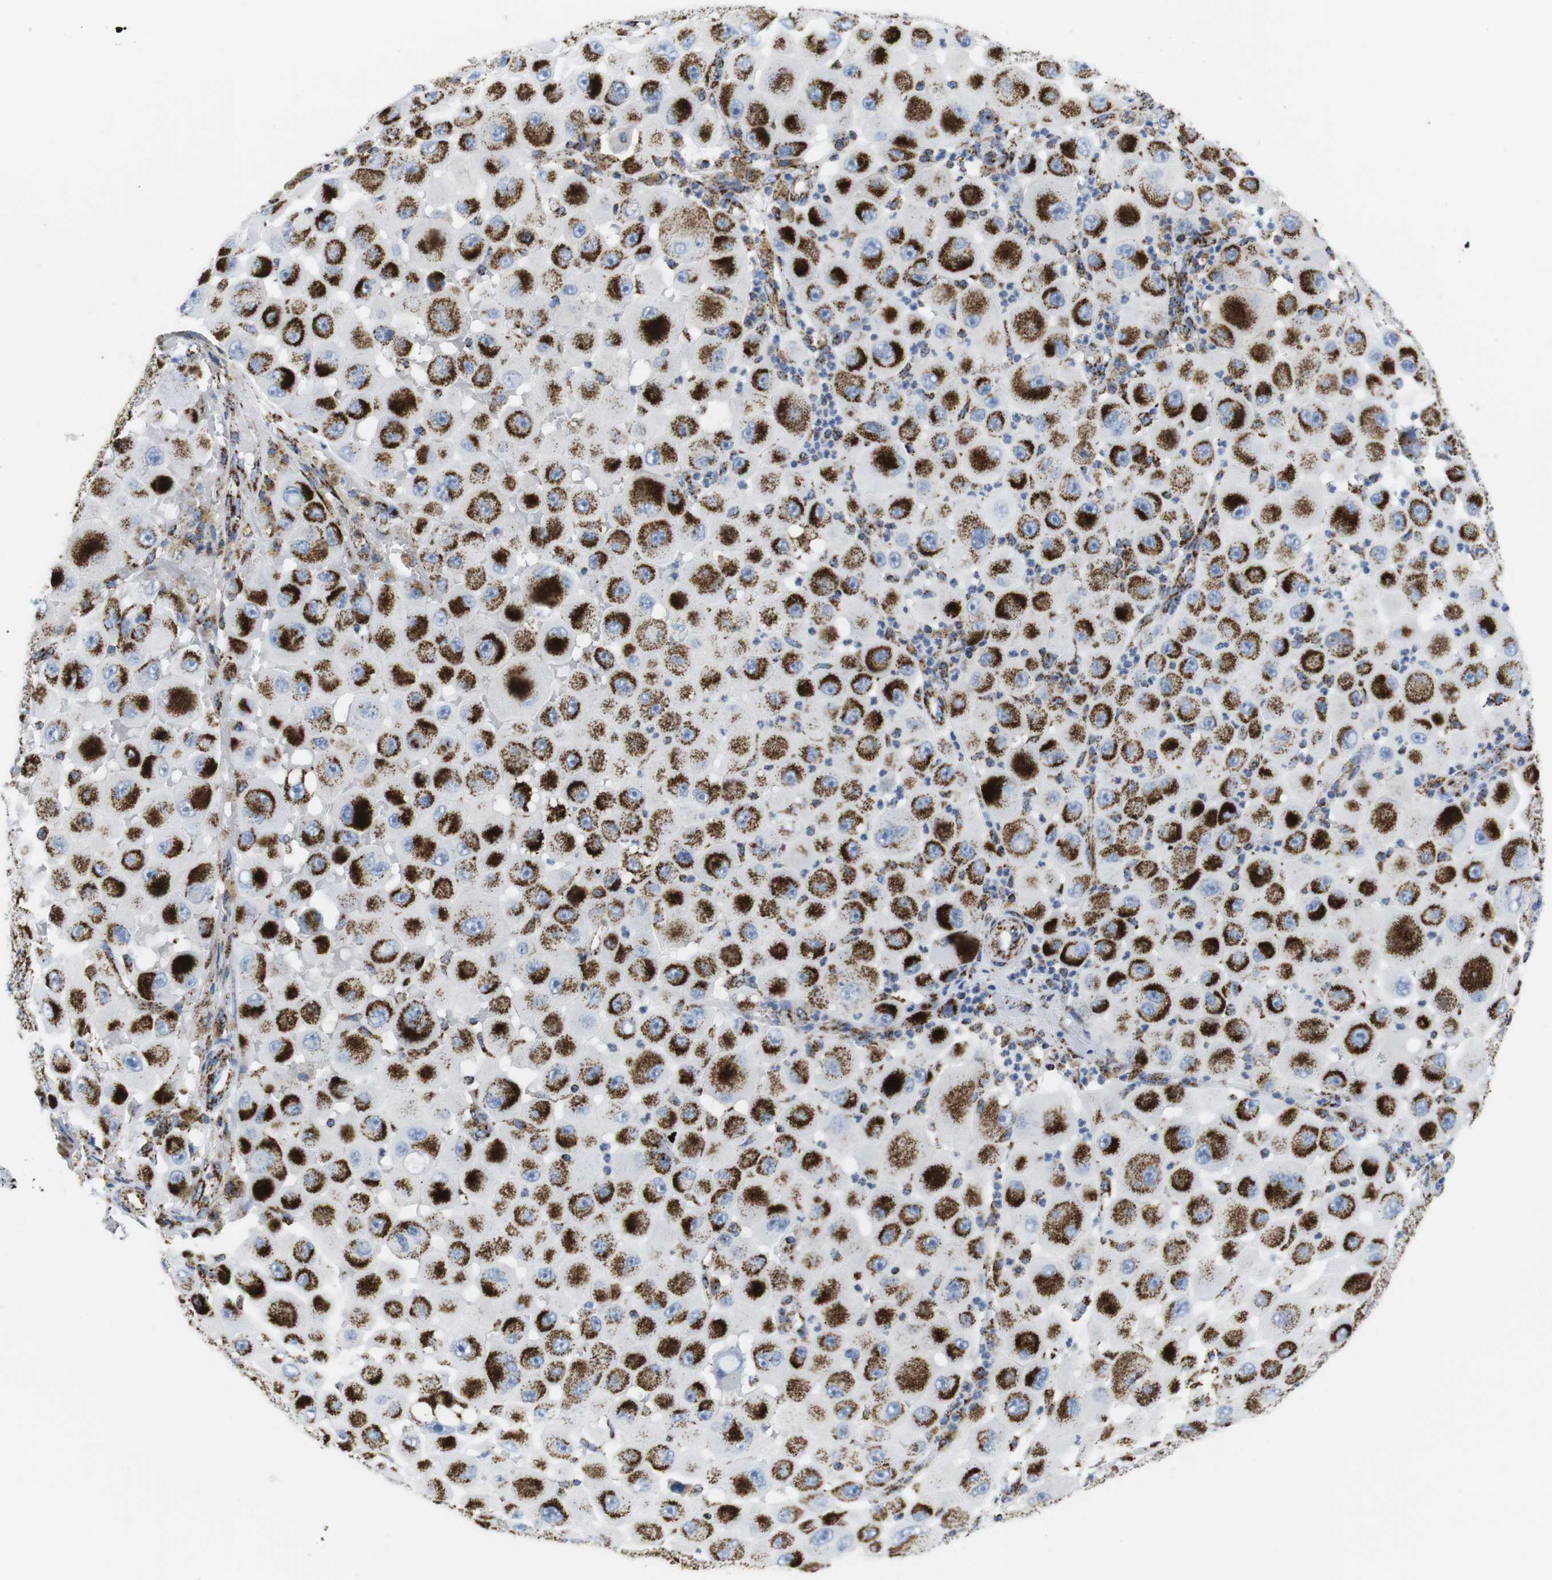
{"staining": {"intensity": "strong", "quantity": ">75%", "location": "cytoplasmic/membranous"}, "tissue": "melanoma", "cell_type": "Tumor cells", "image_type": "cancer", "snomed": [{"axis": "morphology", "description": "Malignant melanoma, NOS"}, {"axis": "topography", "description": "Skin"}], "caption": "IHC staining of malignant melanoma, which displays high levels of strong cytoplasmic/membranous staining in about >75% of tumor cells indicating strong cytoplasmic/membranous protein staining. The staining was performed using DAB (brown) for protein detection and nuclei were counterstained in hematoxylin (blue).", "gene": "ATP5PO", "patient": {"sex": "female", "age": 81}}